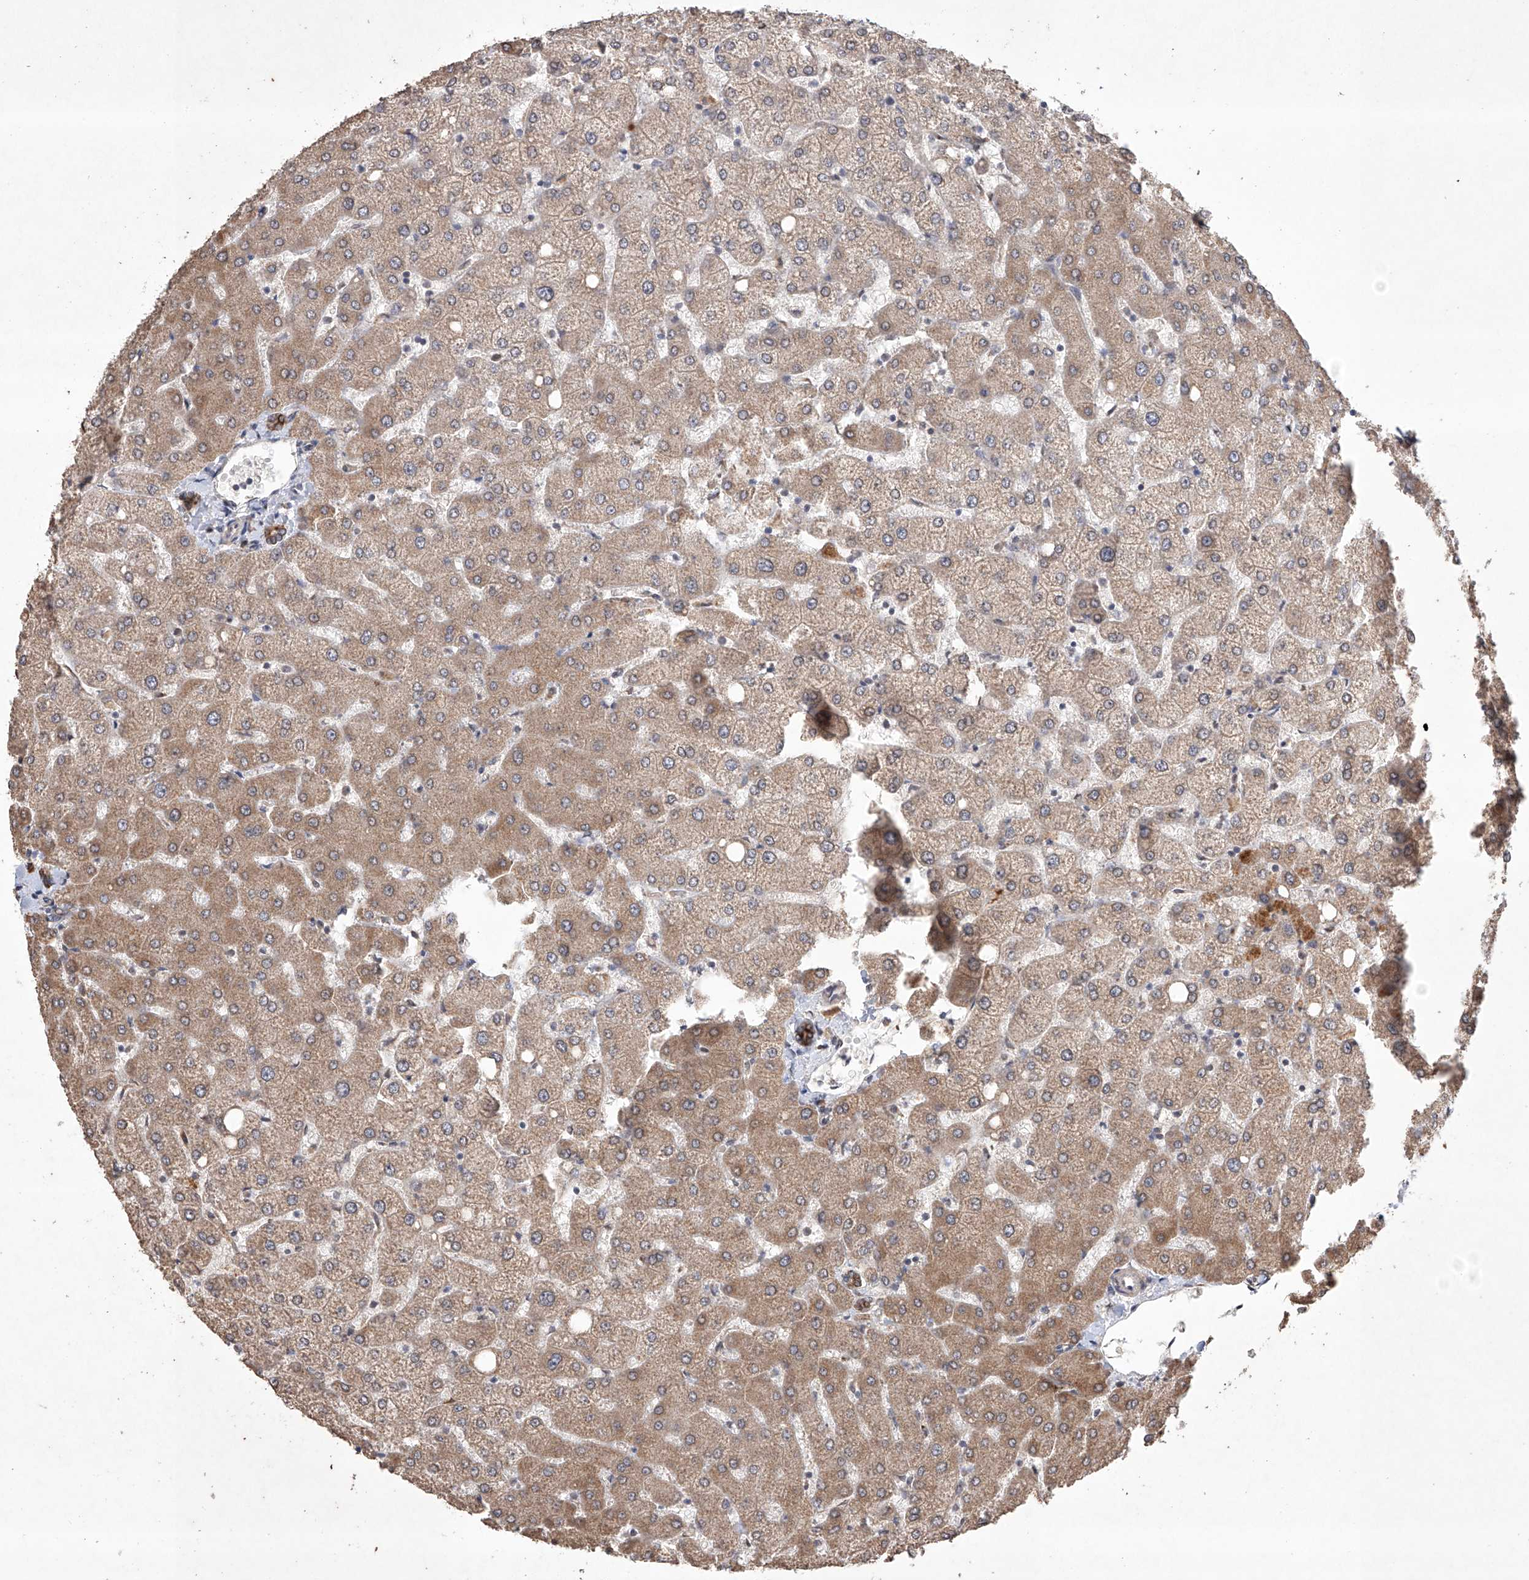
{"staining": {"intensity": "strong", "quantity": ">75%", "location": "cytoplasmic/membranous"}, "tissue": "liver", "cell_type": "Cholangiocytes", "image_type": "normal", "snomed": [{"axis": "morphology", "description": "Normal tissue, NOS"}, {"axis": "topography", "description": "Liver"}], "caption": "Immunohistochemical staining of benign human liver reveals >75% levels of strong cytoplasmic/membranous protein expression in approximately >75% of cholangiocytes.", "gene": "LURAP1", "patient": {"sex": "female", "age": 54}}